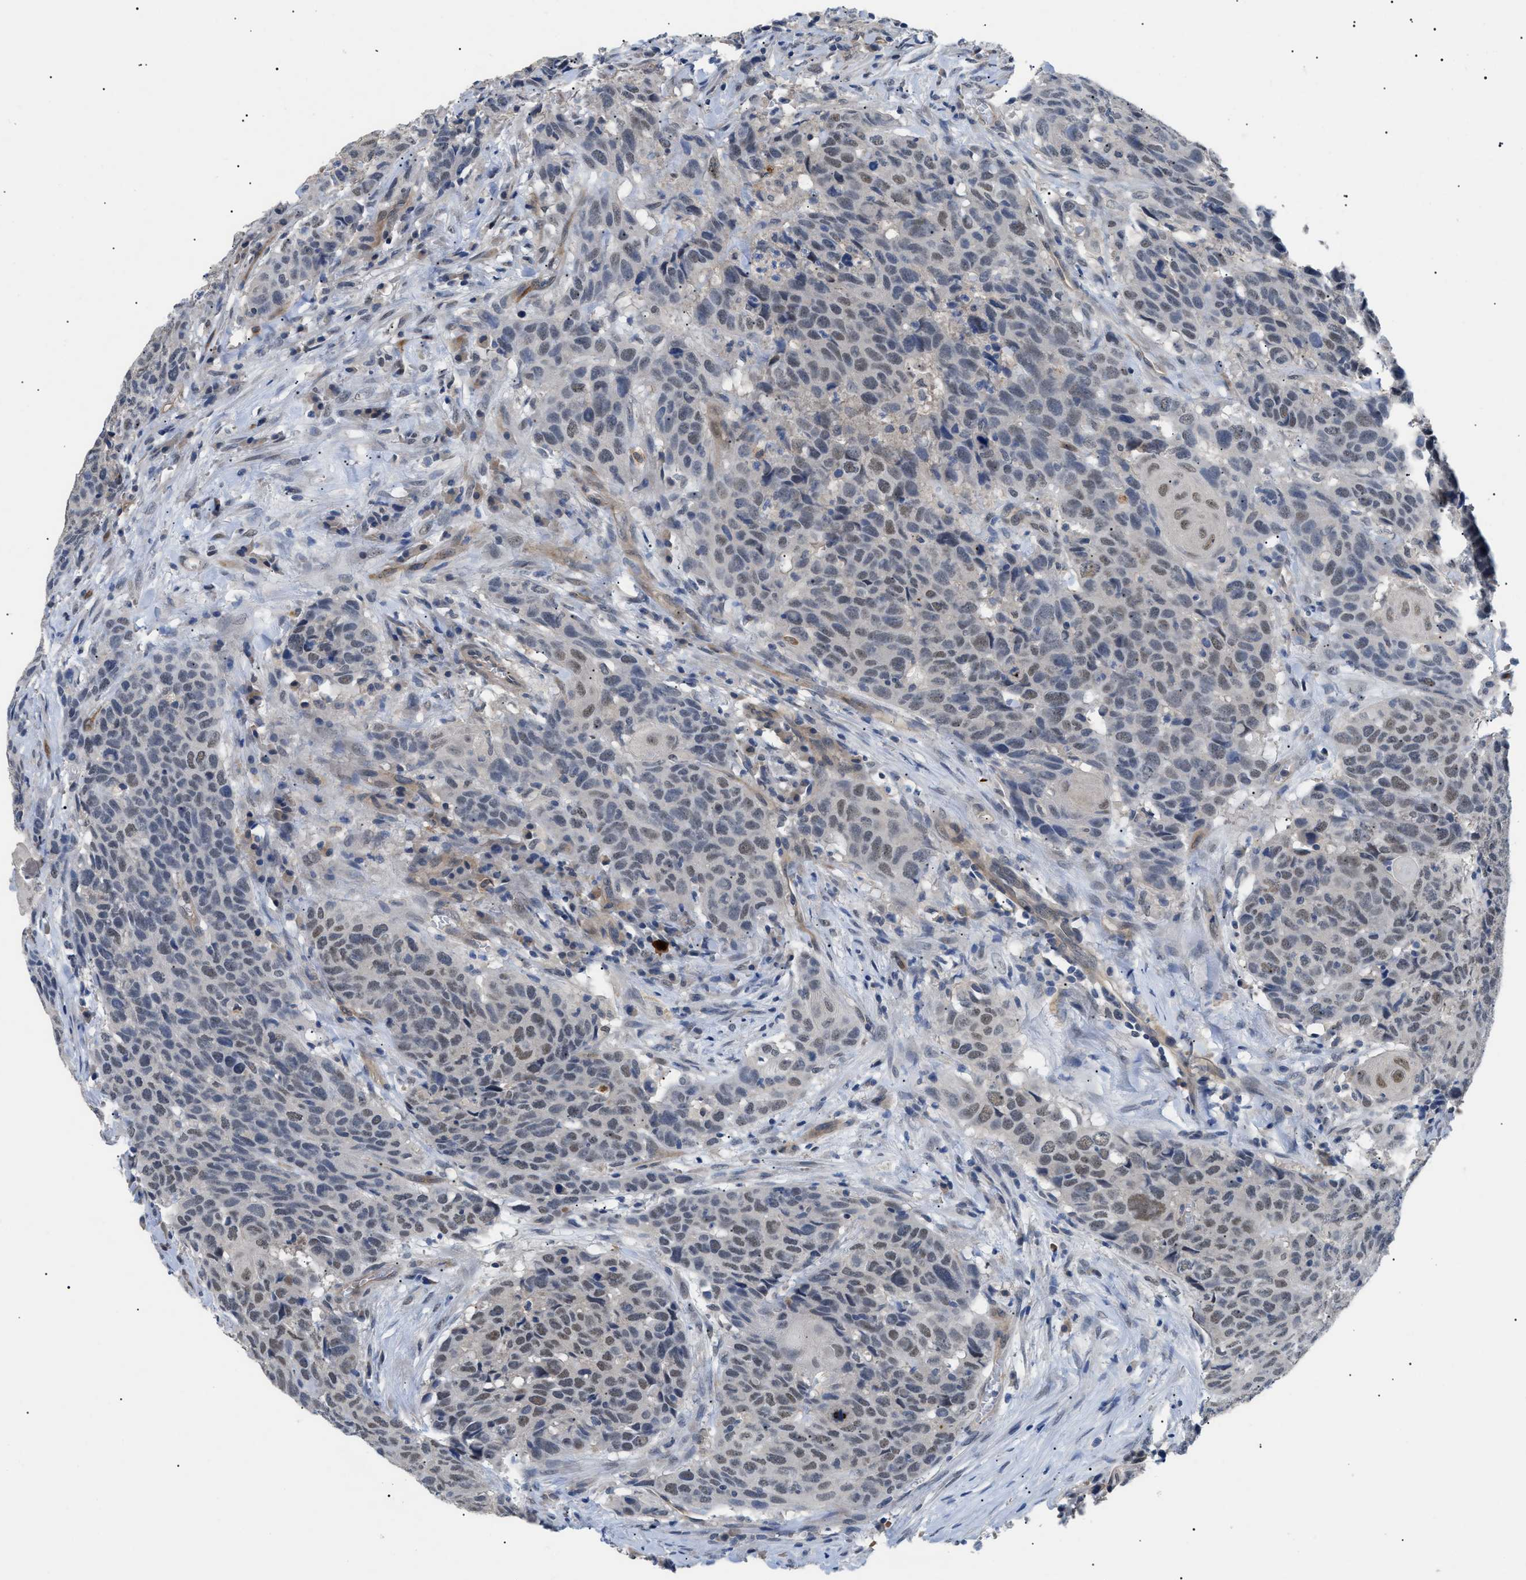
{"staining": {"intensity": "weak", "quantity": "25%-75%", "location": "nuclear"}, "tissue": "head and neck cancer", "cell_type": "Tumor cells", "image_type": "cancer", "snomed": [{"axis": "morphology", "description": "Squamous cell carcinoma, NOS"}, {"axis": "topography", "description": "Head-Neck"}], "caption": "Human head and neck cancer (squamous cell carcinoma) stained with a brown dye exhibits weak nuclear positive staining in about 25%-75% of tumor cells.", "gene": "CRCP", "patient": {"sex": "male", "age": 66}}